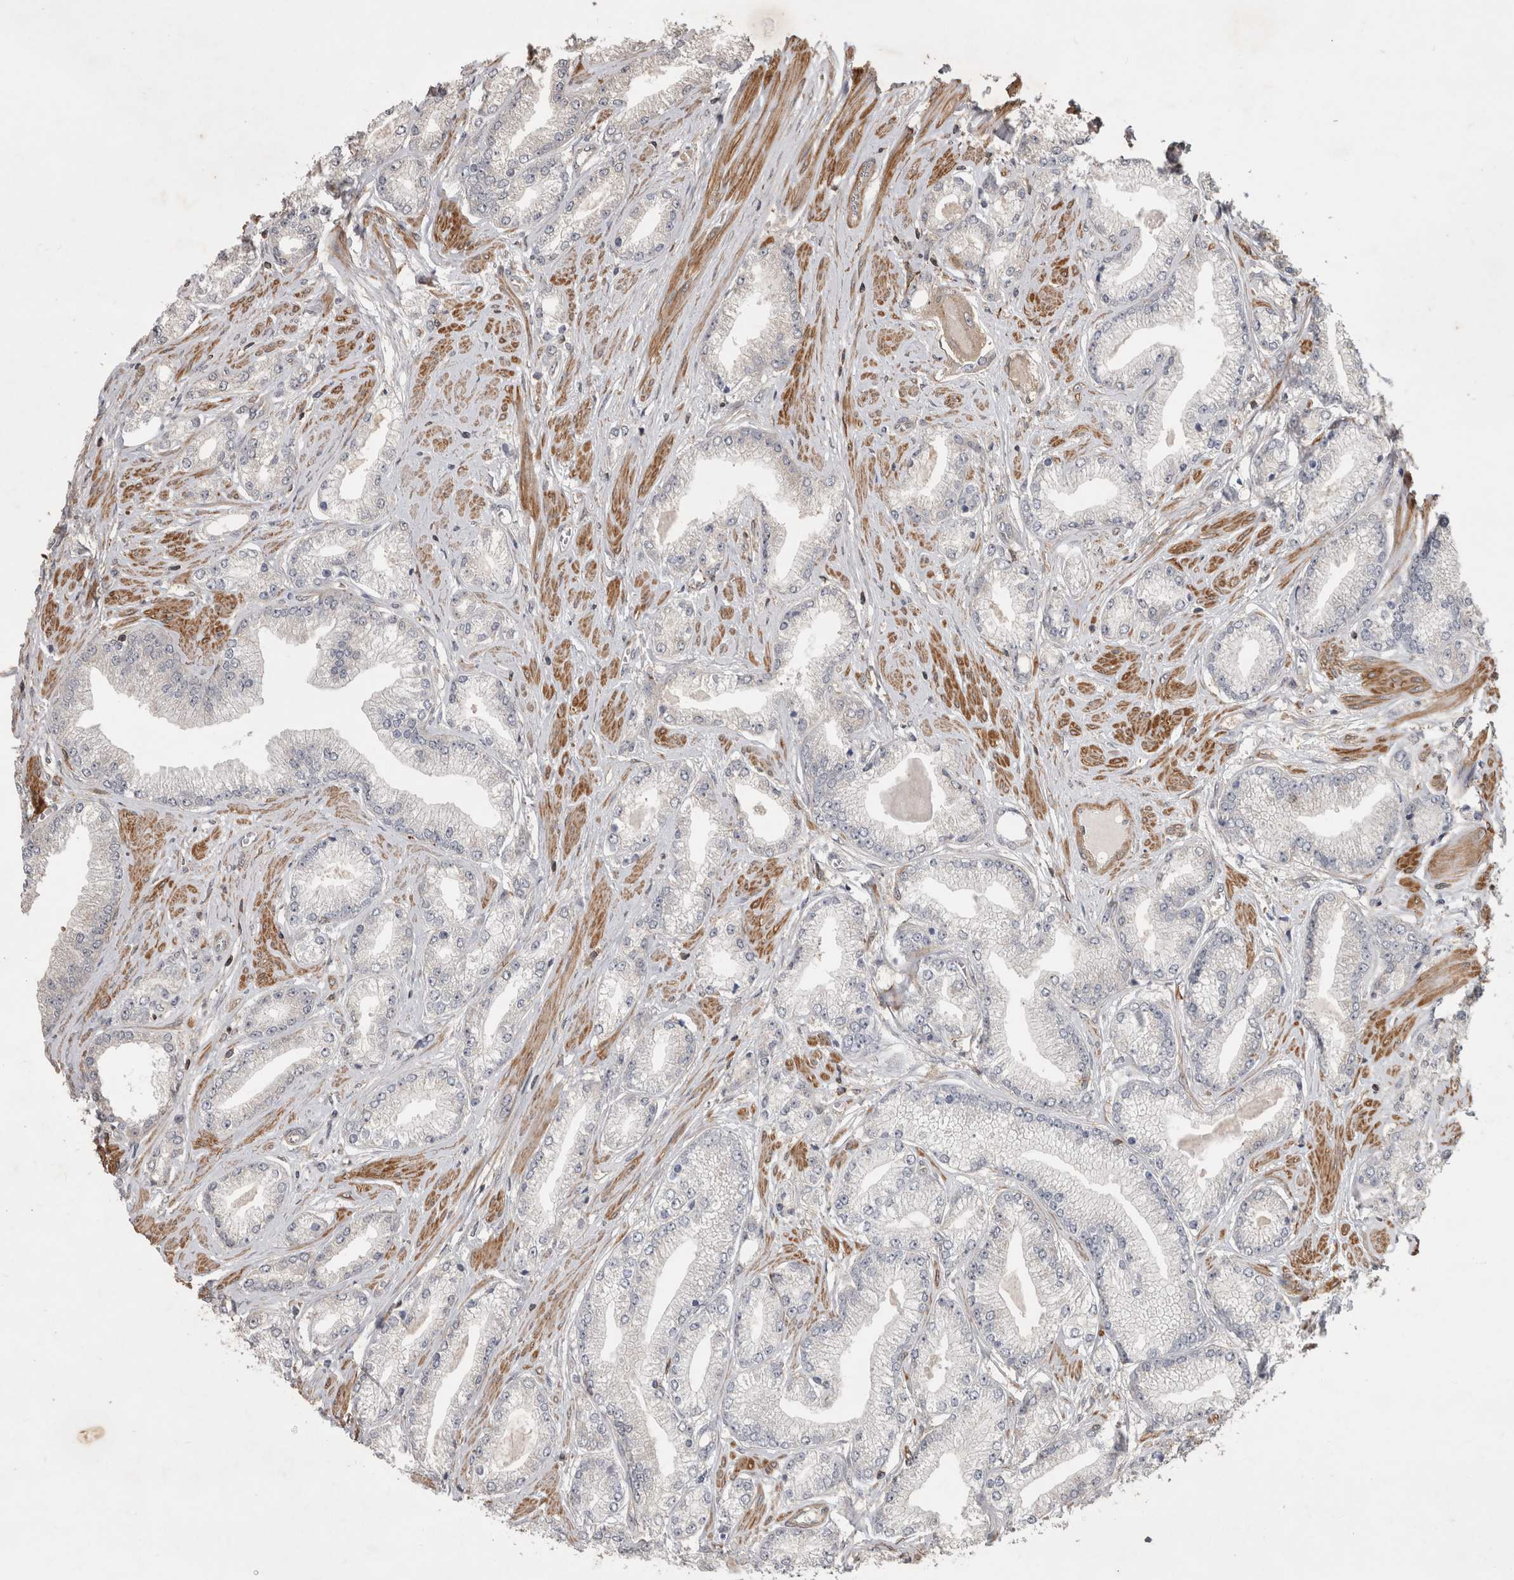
{"staining": {"intensity": "negative", "quantity": "none", "location": "none"}, "tissue": "prostate cancer", "cell_type": "Tumor cells", "image_type": "cancer", "snomed": [{"axis": "morphology", "description": "Adenocarcinoma, Low grade"}, {"axis": "topography", "description": "Prostate"}], "caption": "Histopathology image shows no protein staining in tumor cells of prostate low-grade adenocarcinoma tissue.", "gene": "SPATA48", "patient": {"sex": "male", "age": 62}}